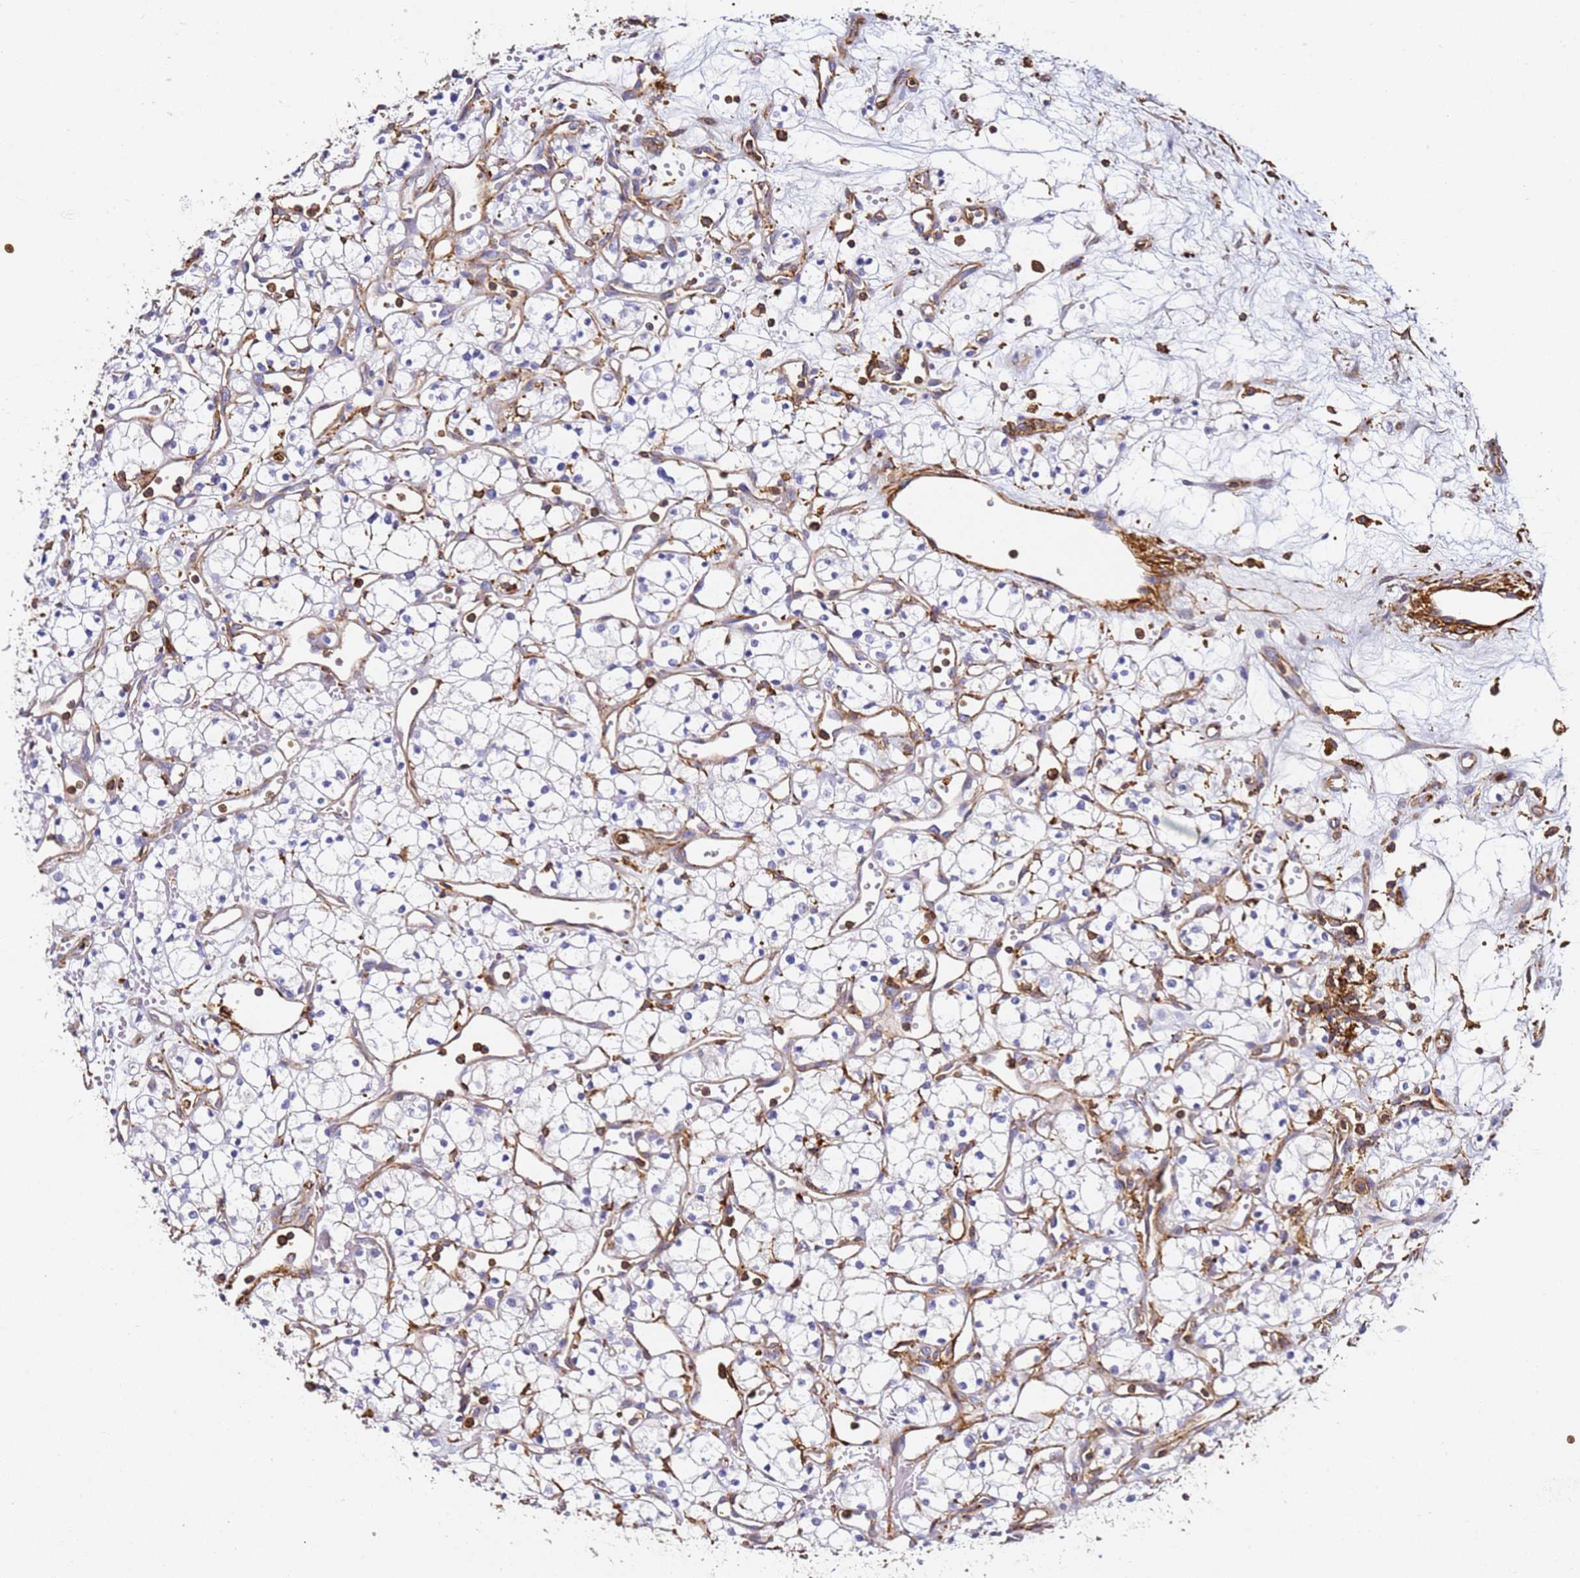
{"staining": {"intensity": "negative", "quantity": "none", "location": "none"}, "tissue": "renal cancer", "cell_type": "Tumor cells", "image_type": "cancer", "snomed": [{"axis": "morphology", "description": "Adenocarcinoma, NOS"}, {"axis": "topography", "description": "Kidney"}], "caption": "Tumor cells are negative for protein expression in human renal adenocarcinoma.", "gene": "ZNF671", "patient": {"sex": "male", "age": 59}}